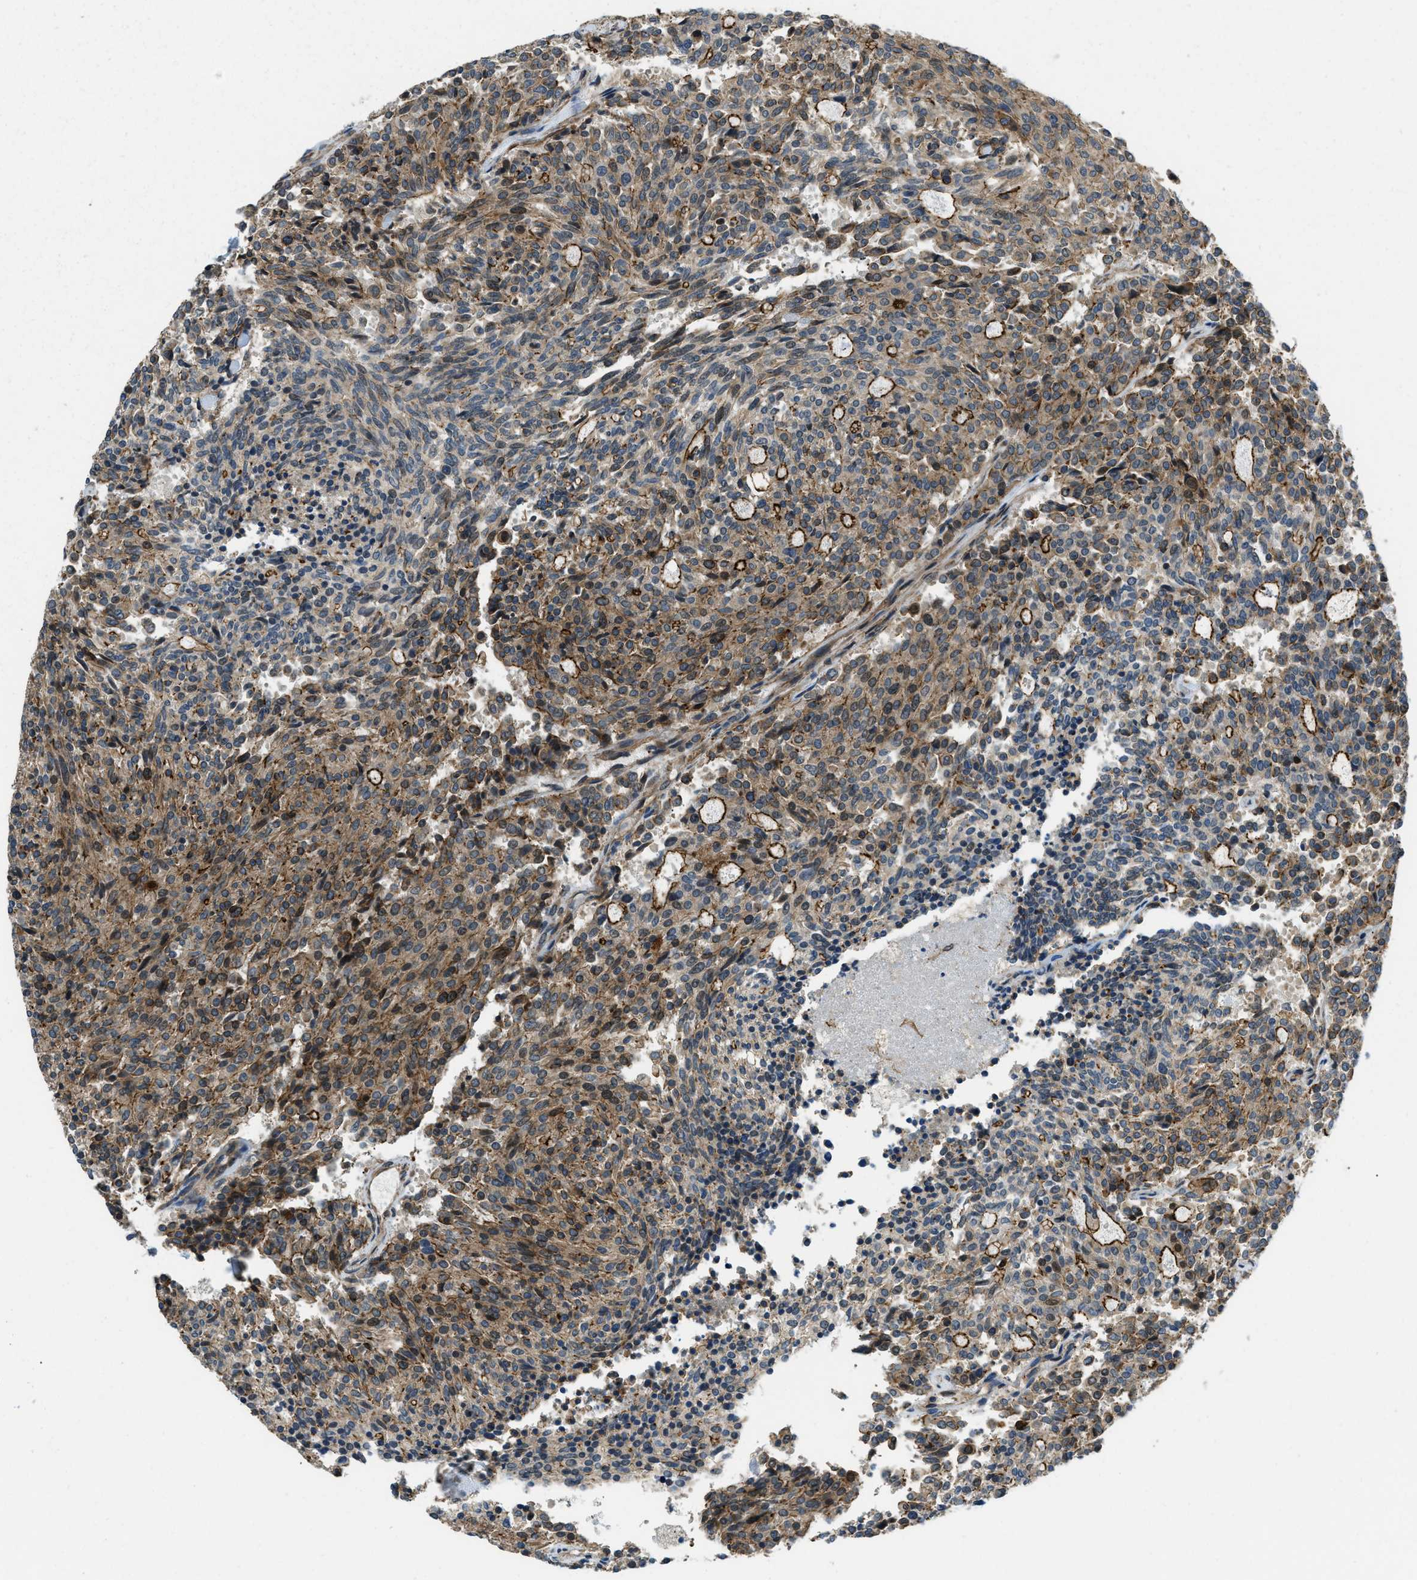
{"staining": {"intensity": "moderate", "quantity": ">75%", "location": "cytoplasmic/membranous"}, "tissue": "carcinoid", "cell_type": "Tumor cells", "image_type": "cancer", "snomed": [{"axis": "morphology", "description": "Carcinoid, malignant, NOS"}, {"axis": "topography", "description": "Pancreas"}], "caption": "Immunohistochemical staining of carcinoid reveals medium levels of moderate cytoplasmic/membranous staining in approximately >75% of tumor cells. (IHC, brightfield microscopy, high magnification).", "gene": "CGN", "patient": {"sex": "female", "age": 54}}